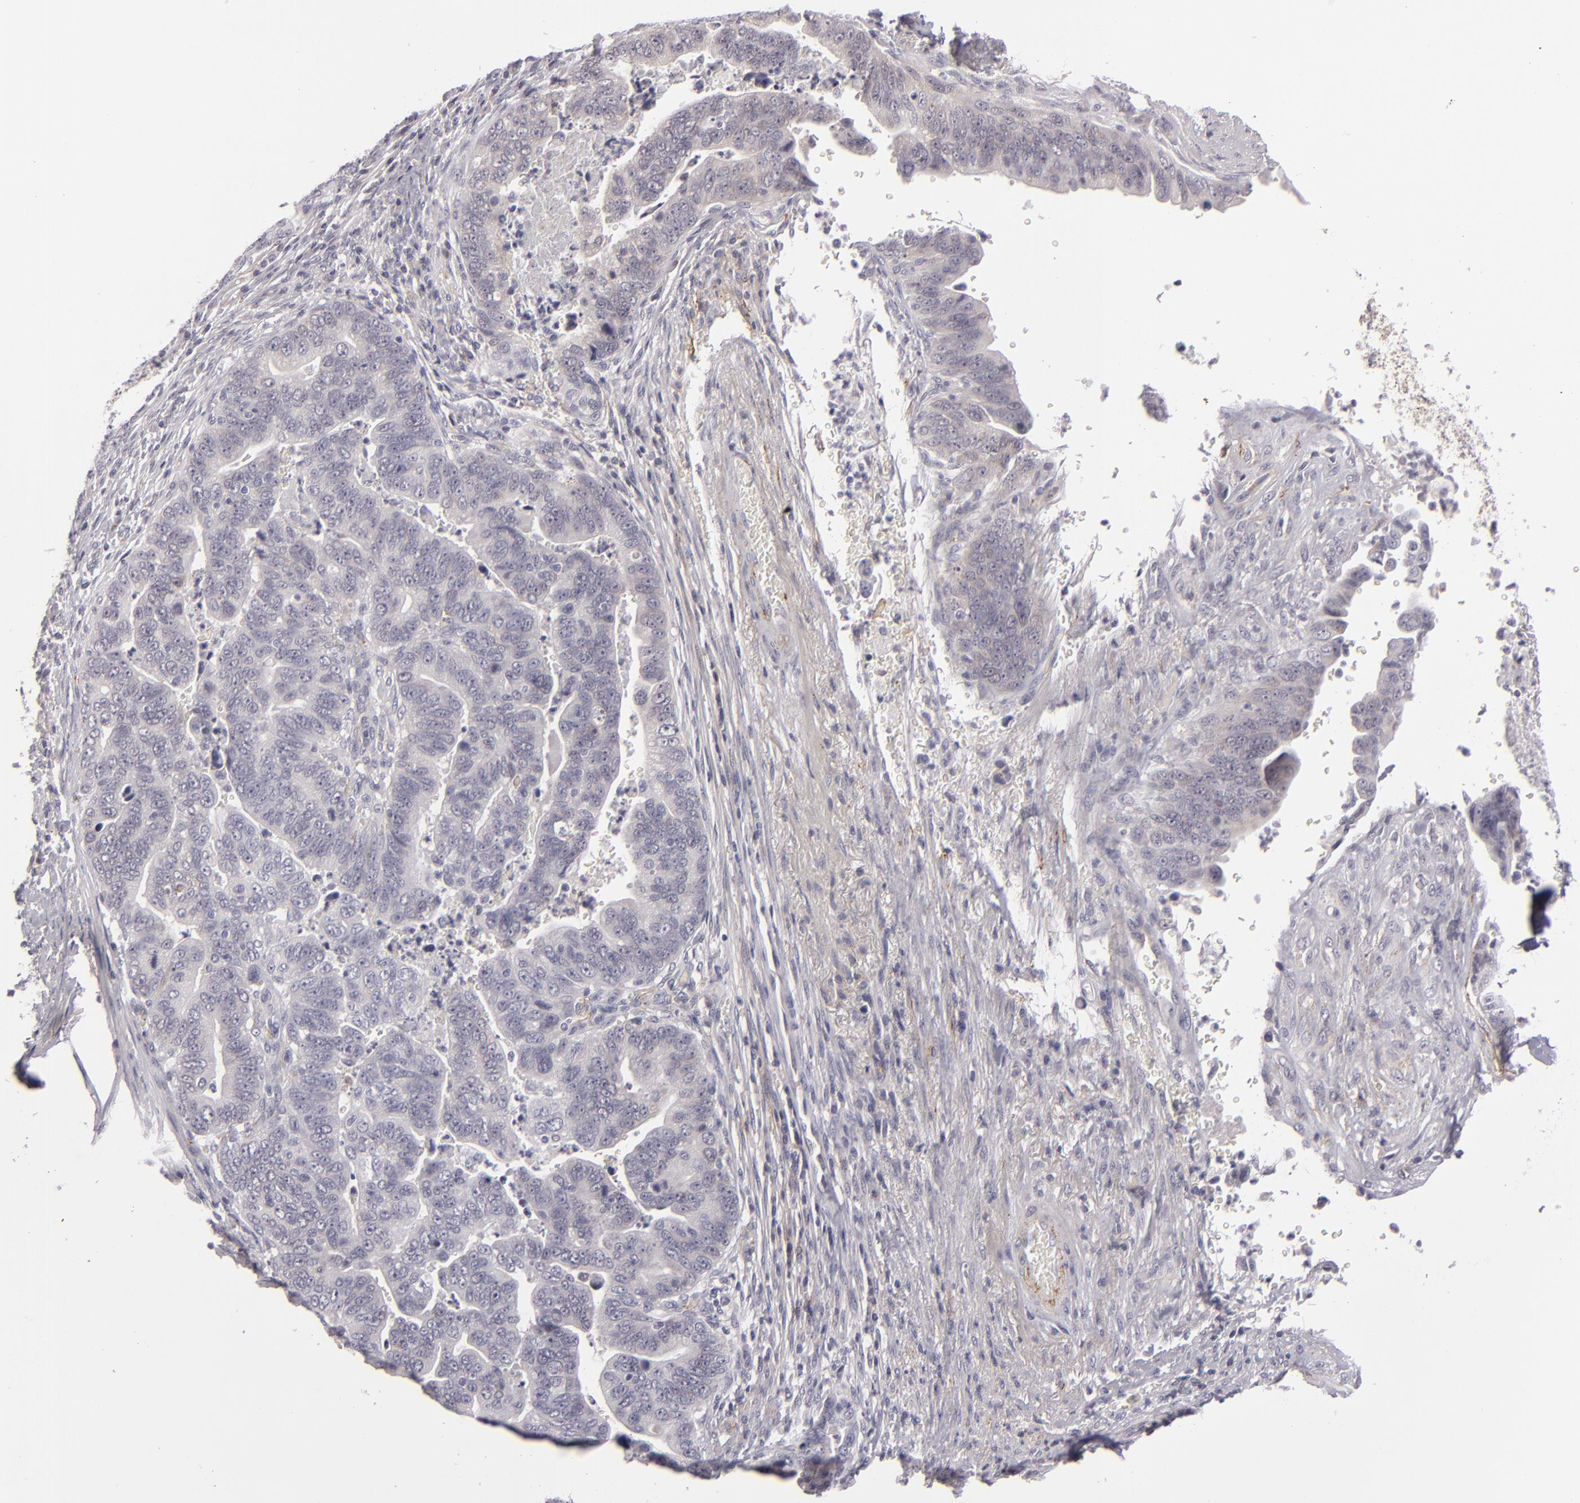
{"staining": {"intensity": "negative", "quantity": "none", "location": "none"}, "tissue": "stomach cancer", "cell_type": "Tumor cells", "image_type": "cancer", "snomed": [{"axis": "morphology", "description": "Adenocarcinoma, NOS"}, {"axis": "topography", "description": "Stomach, upper"}], "caption": "Immunohistochemistry (IHC) of stomach adenocarcinoma demonstrates no positivity in tumor cells. The staining was performed using DAB (3,3'-diaminobenzidine) to visualize the protein expression in brown, while the nuclei were stained in blue with hematoxylin (Magnification: 20x).", "gene": "ALCAM", "patient": {"sex": "female", "age": 50}}